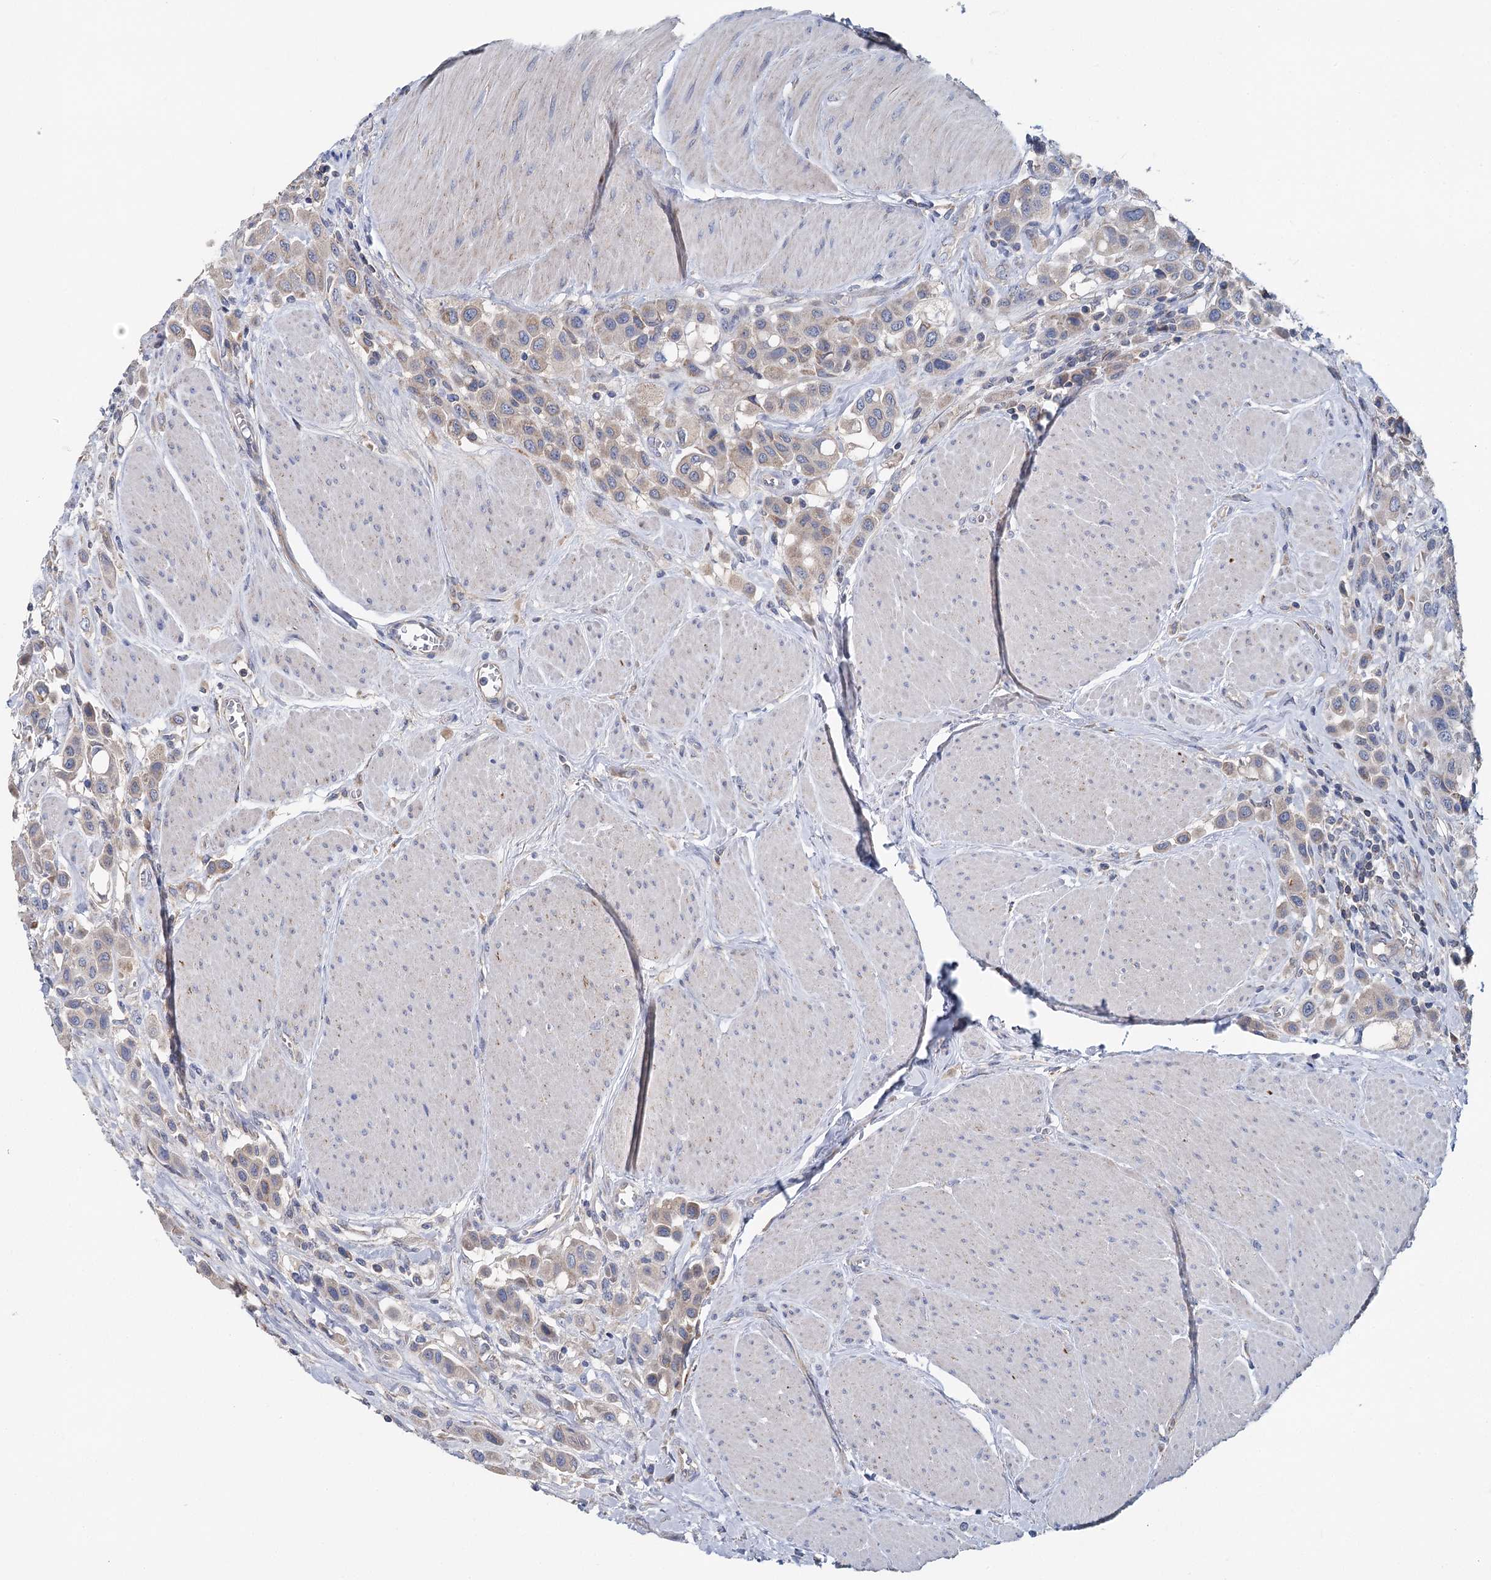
{"staining": {"intensity": "moderate", "quantity": "<25%", "location": "cytoplasmic/membranous"}, "tissue": "urothelial cancer", "cell_type": "Tumor cells", "image_type": "cancer", "snomed": [{"axis": "morphology", "description": "Urothelial carcinoma, High grade"}, {"axis": "topography", "description": "Urinary bladder"}], "caption": "Protein analysis of urothelial cancer tissue displays moderate cytoplasmic/membranous positivity in approximately <25% of tumor cells. (Stains: DAB in brown, nuclei in blue, Microscopy: brightfield microscopy at high magnification).", "gene": "ANKRD16", "patient": {"sex": "male", "age": 50}}